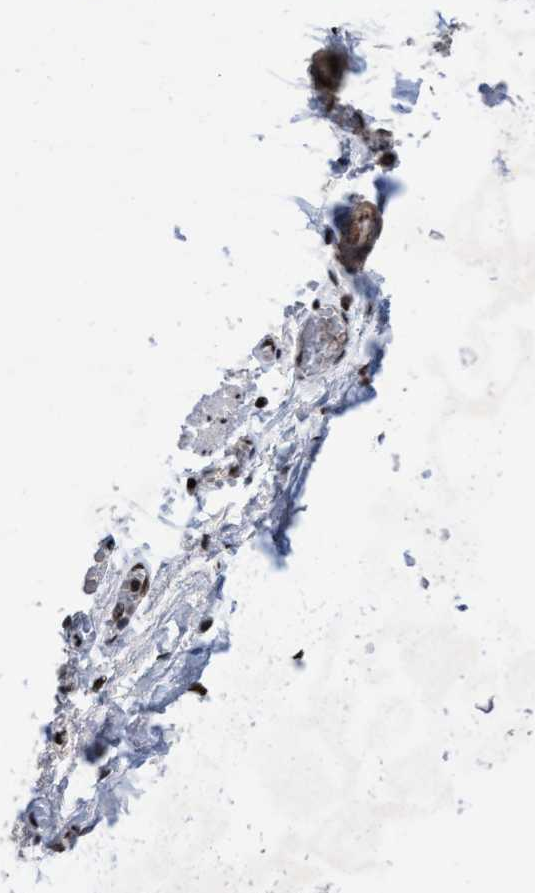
{"staining": {"intensity": "strong", "quantity": ">75%", "location": "nuclear"}, "tissue": "adipose tissue", "cell_type": "Adipocytes", "image_type": "normal", "snomed": [{"axis": "morphology", "description": "Normal tissue, NOS"}, {"axis": "topography", "description": "Cartilage tissue"}, {"axis": "topography", "description": "Lung"}], "caption": "Brown immunohistochemical staining in benign adipose tissue shows strong nuclear staining in about >75% of adipocytes.", "gene": "EFCAB10", "patient": {"sex": "female", "age": 77}}